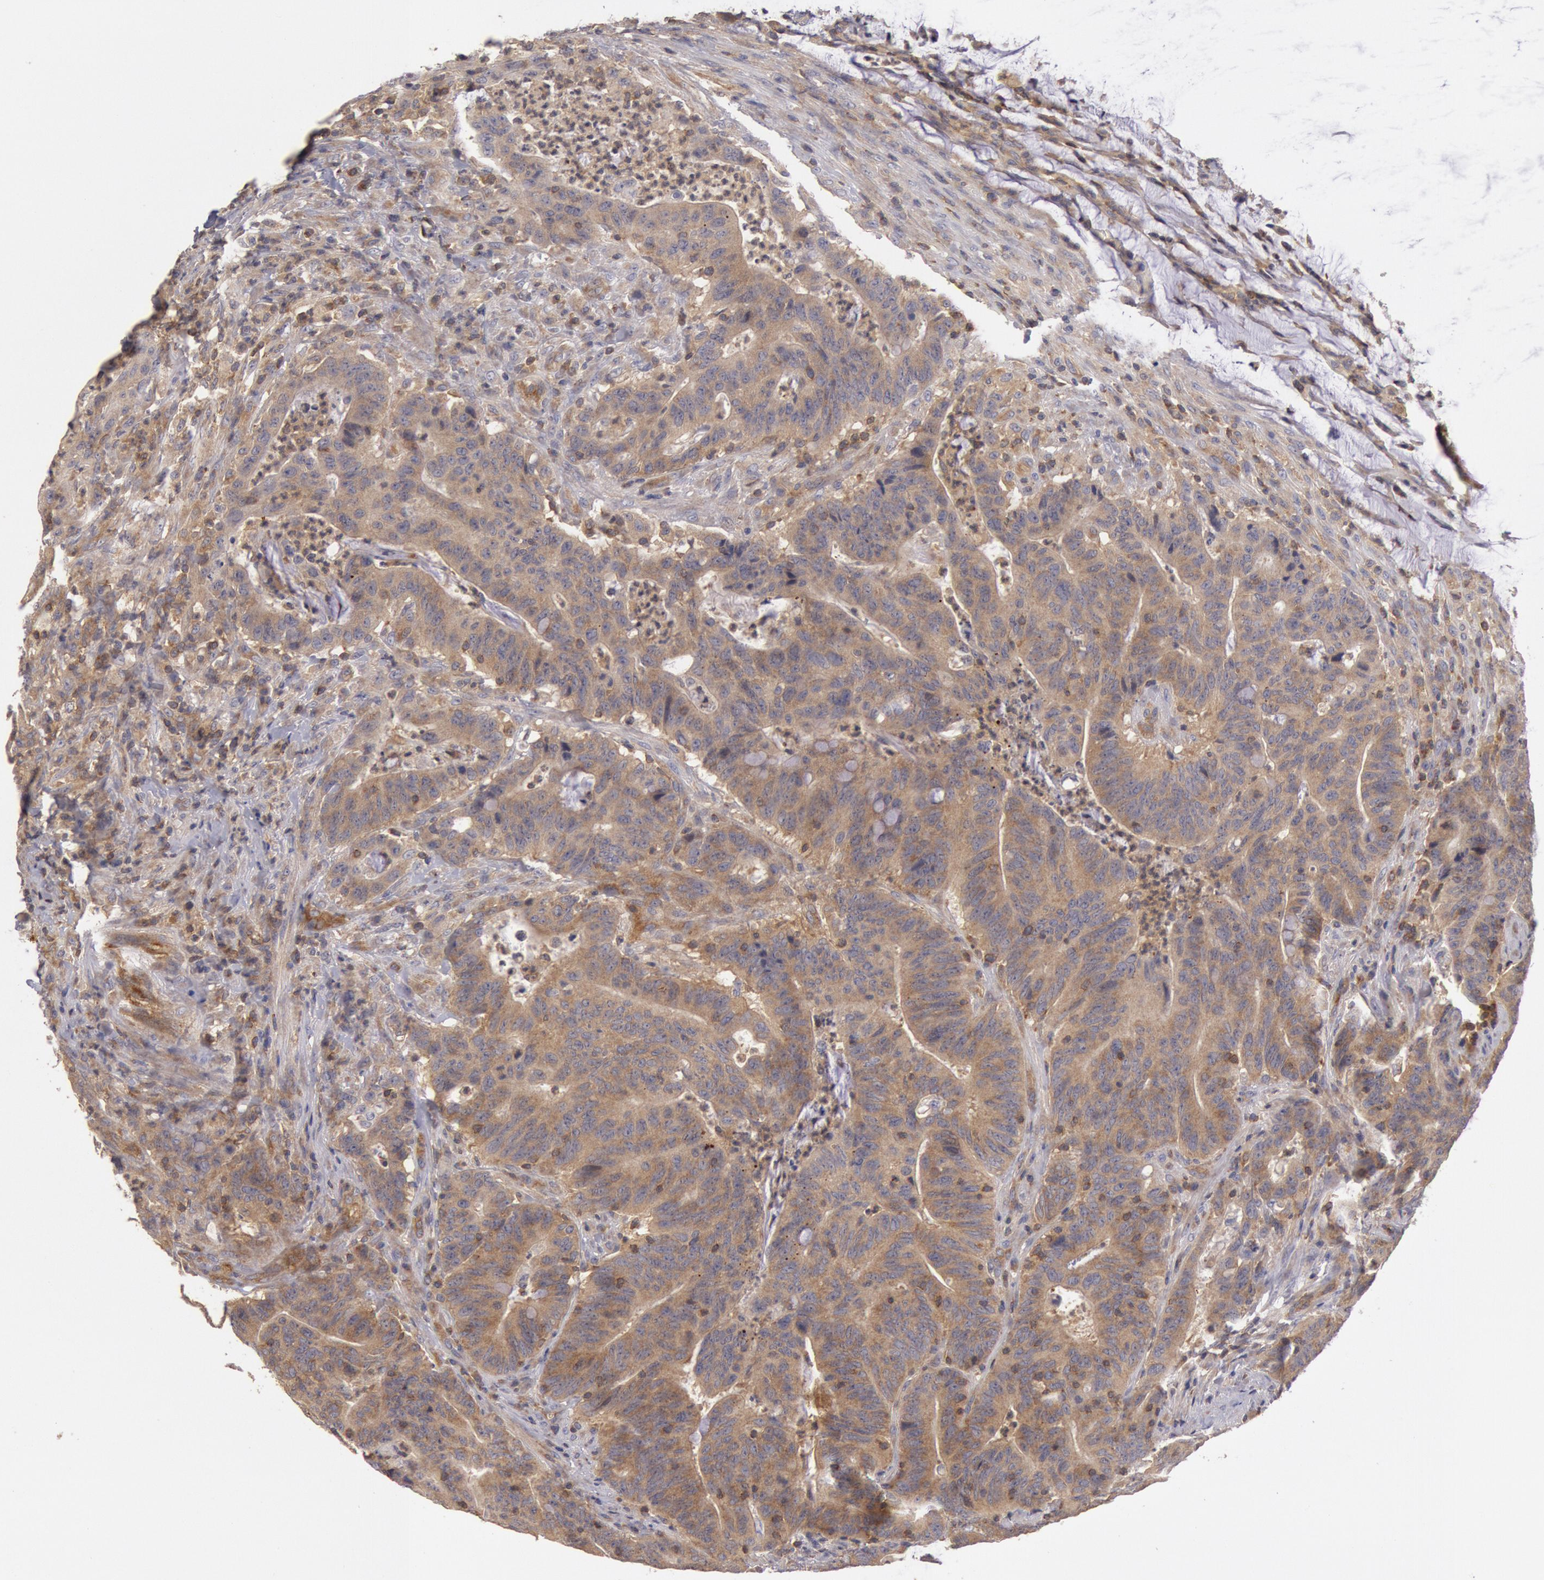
{"staining": {"intensity": "weak", "quantity": ">75%", "location": "cytoplasmic/membranous"}, "tissue": "colorectal cancer", "cell_type": "Tumor cells", "image_type": "cancer", "snomed": [{"axis": "morphology", "description": "Adenocarcinoma, NOS"}, {"axis": "topography", "description": "Colon"}], "caption": "Tumor cells display low levels of weak cytoplasmic/membranous staining in approximately >75% of cells in colorectal cancer (adenocarcinoma).", "gene": "PIK3R1", "patient": {"sex": "male", "age": 54}}